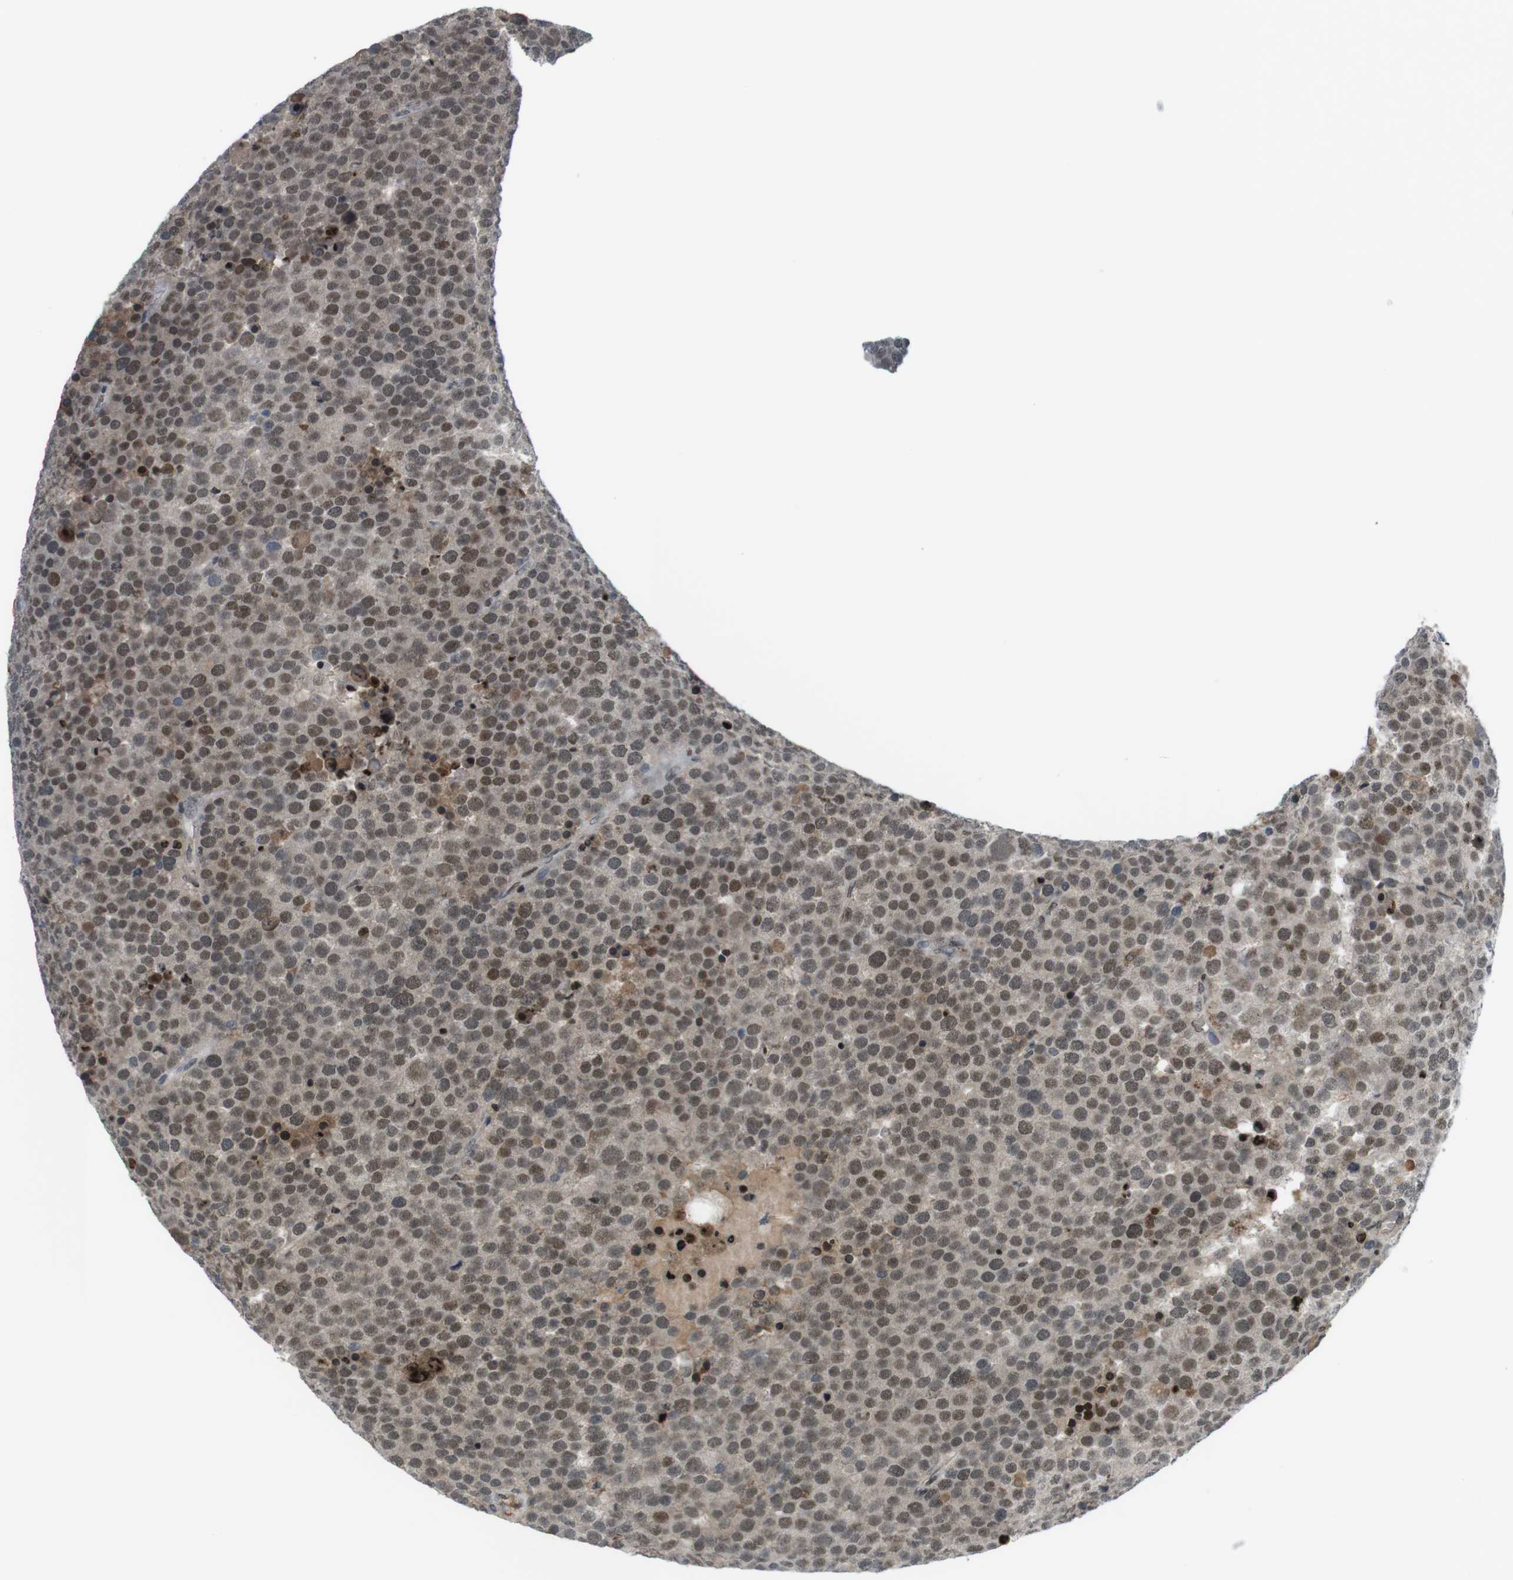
{"staining": {"intensity": "weak", "quantity": ">75%", "location": "nuclear"}, "tissue": "testis cancer", "cell_type": "Tumor cells", "image_type": "cancer", "snomed": [{"axis": "morphology", "description": "Seminoma, NOS"}, {"axis": "topography", "description": "Testis"}], "caption": "The photomicrograph exhibits immunohistochemical staining of testis cancer. There is weak nuclear positivity is appreciated in approximately >75% of tumor cells.", "gene": "SUB1", "patient": {"sex": "male", "age": 71}}